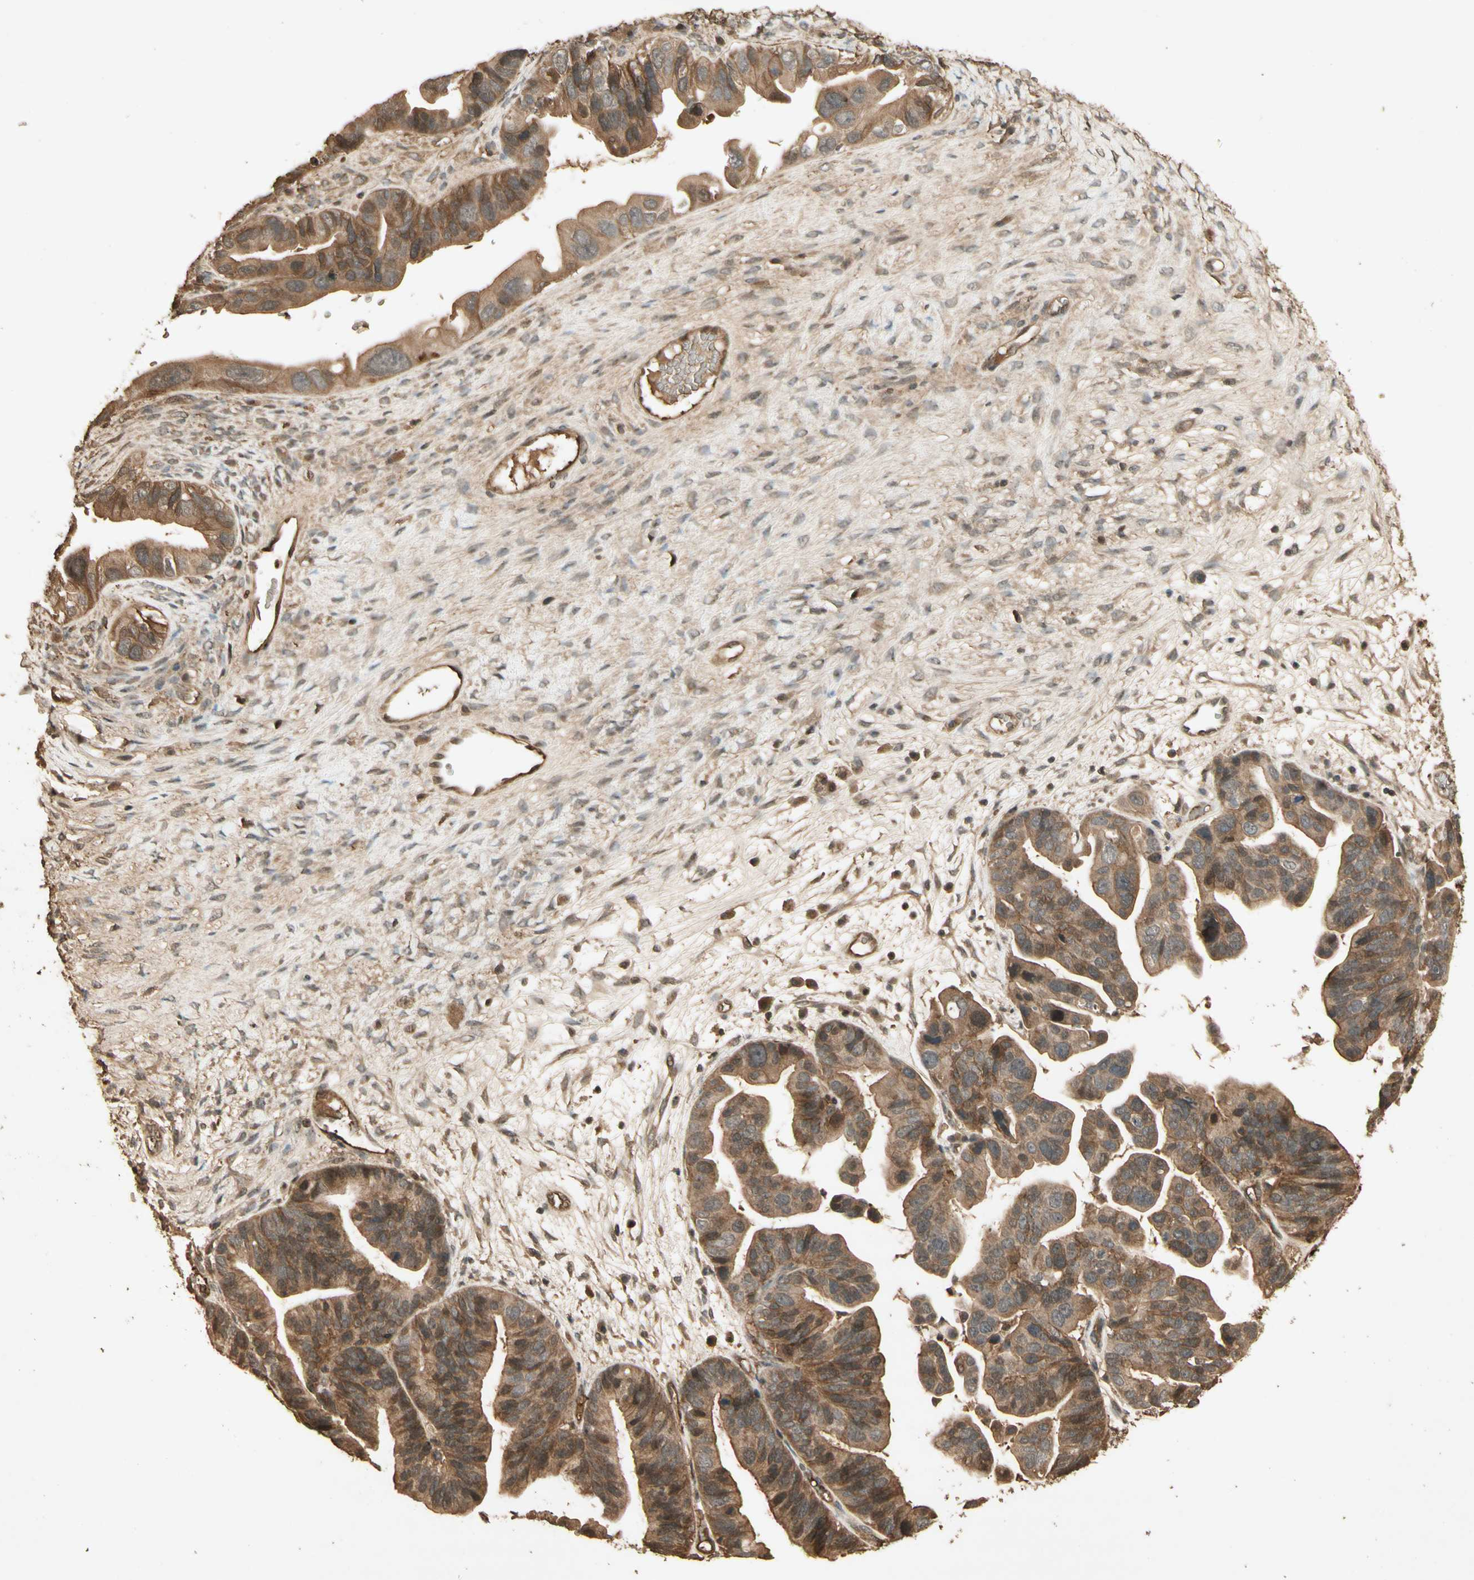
{"staining": {"intensity": "moderate", "quantity": ">75%", "location": "cytoplasmic/membranous"}, "tissue": "ovarian cancer", "cell_type": "Tumor cells", "image_type": "cancer", "snomed": [{"axis": "morphology", "description": "Cystadenocarcinoma, serous, NOS"}, {"axis": "topography", "description": "Ovary"}], "caption": "The histopathology image reveals a brown stain indicating the presence of a protein in the cytoplasmic/membranous of tumor cells in ovarian cancer.", "gene": "SMAD9", "patient": {"sex": "female", "age": 56}}